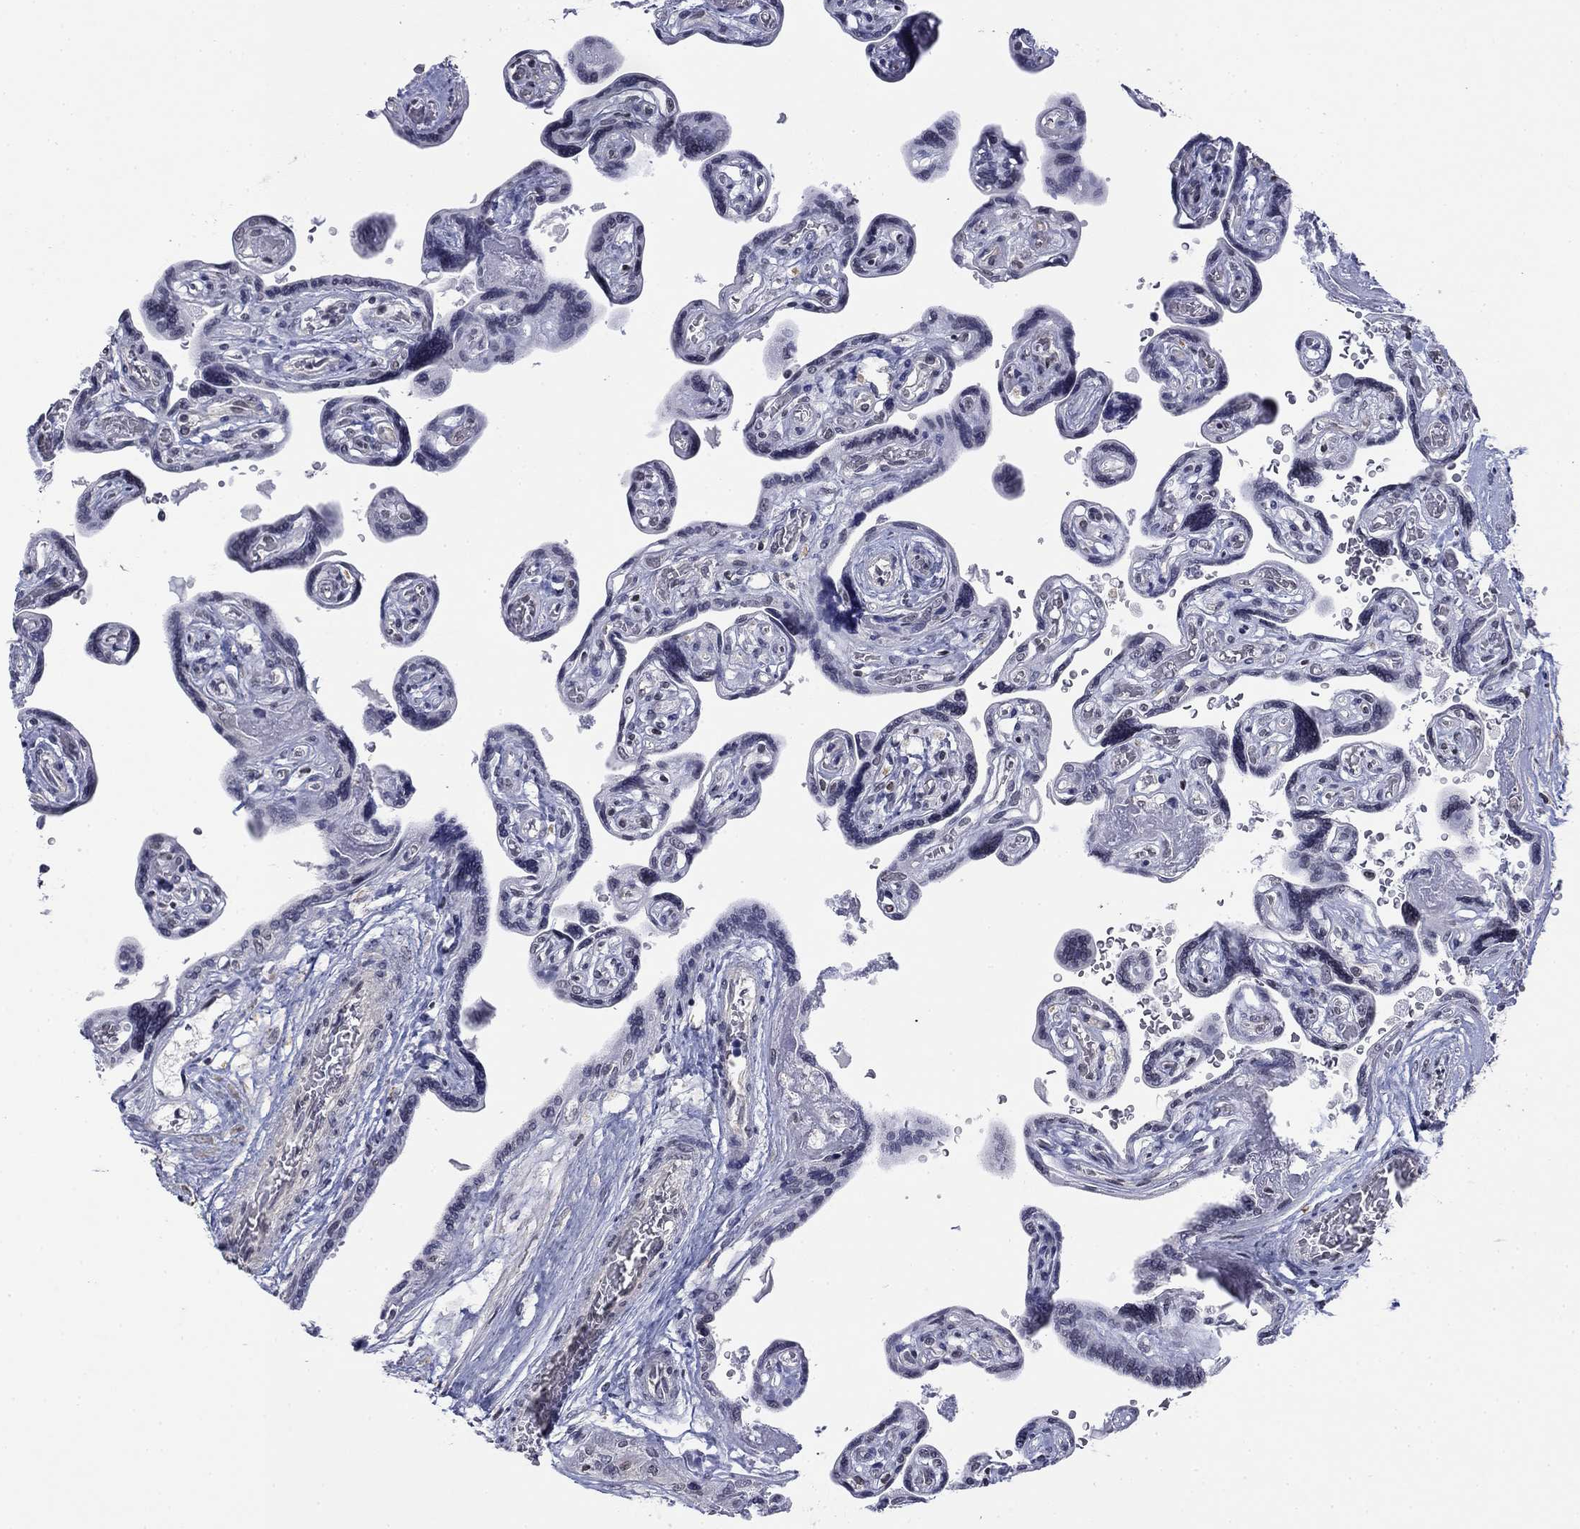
{"staining": {"intensity": "strong", "quantity": "<25%", "location": "cytoplasmic/membranous,nuclear"}, "tissue": "placenta", "cell_type": "Decidual cells", "image_type": "normal", "snomed": [{"axis": "morphology", "description": "Normal tissue, NOS"}, {"axis": "topography", "description": "Placenta"}], "caption": "Placenta was stained to show a protein in brown. There is medium levels of strong cytoplasmic/membranous,nuclear positivity in approximately <25% of decidual cells. (DAB (3,3'-diaminobenzidine) = brown stain, brightfield microscopy at high magnification).", "gene": "TOR1AIP1", "patient": {"sex": "female", "age": 32}}